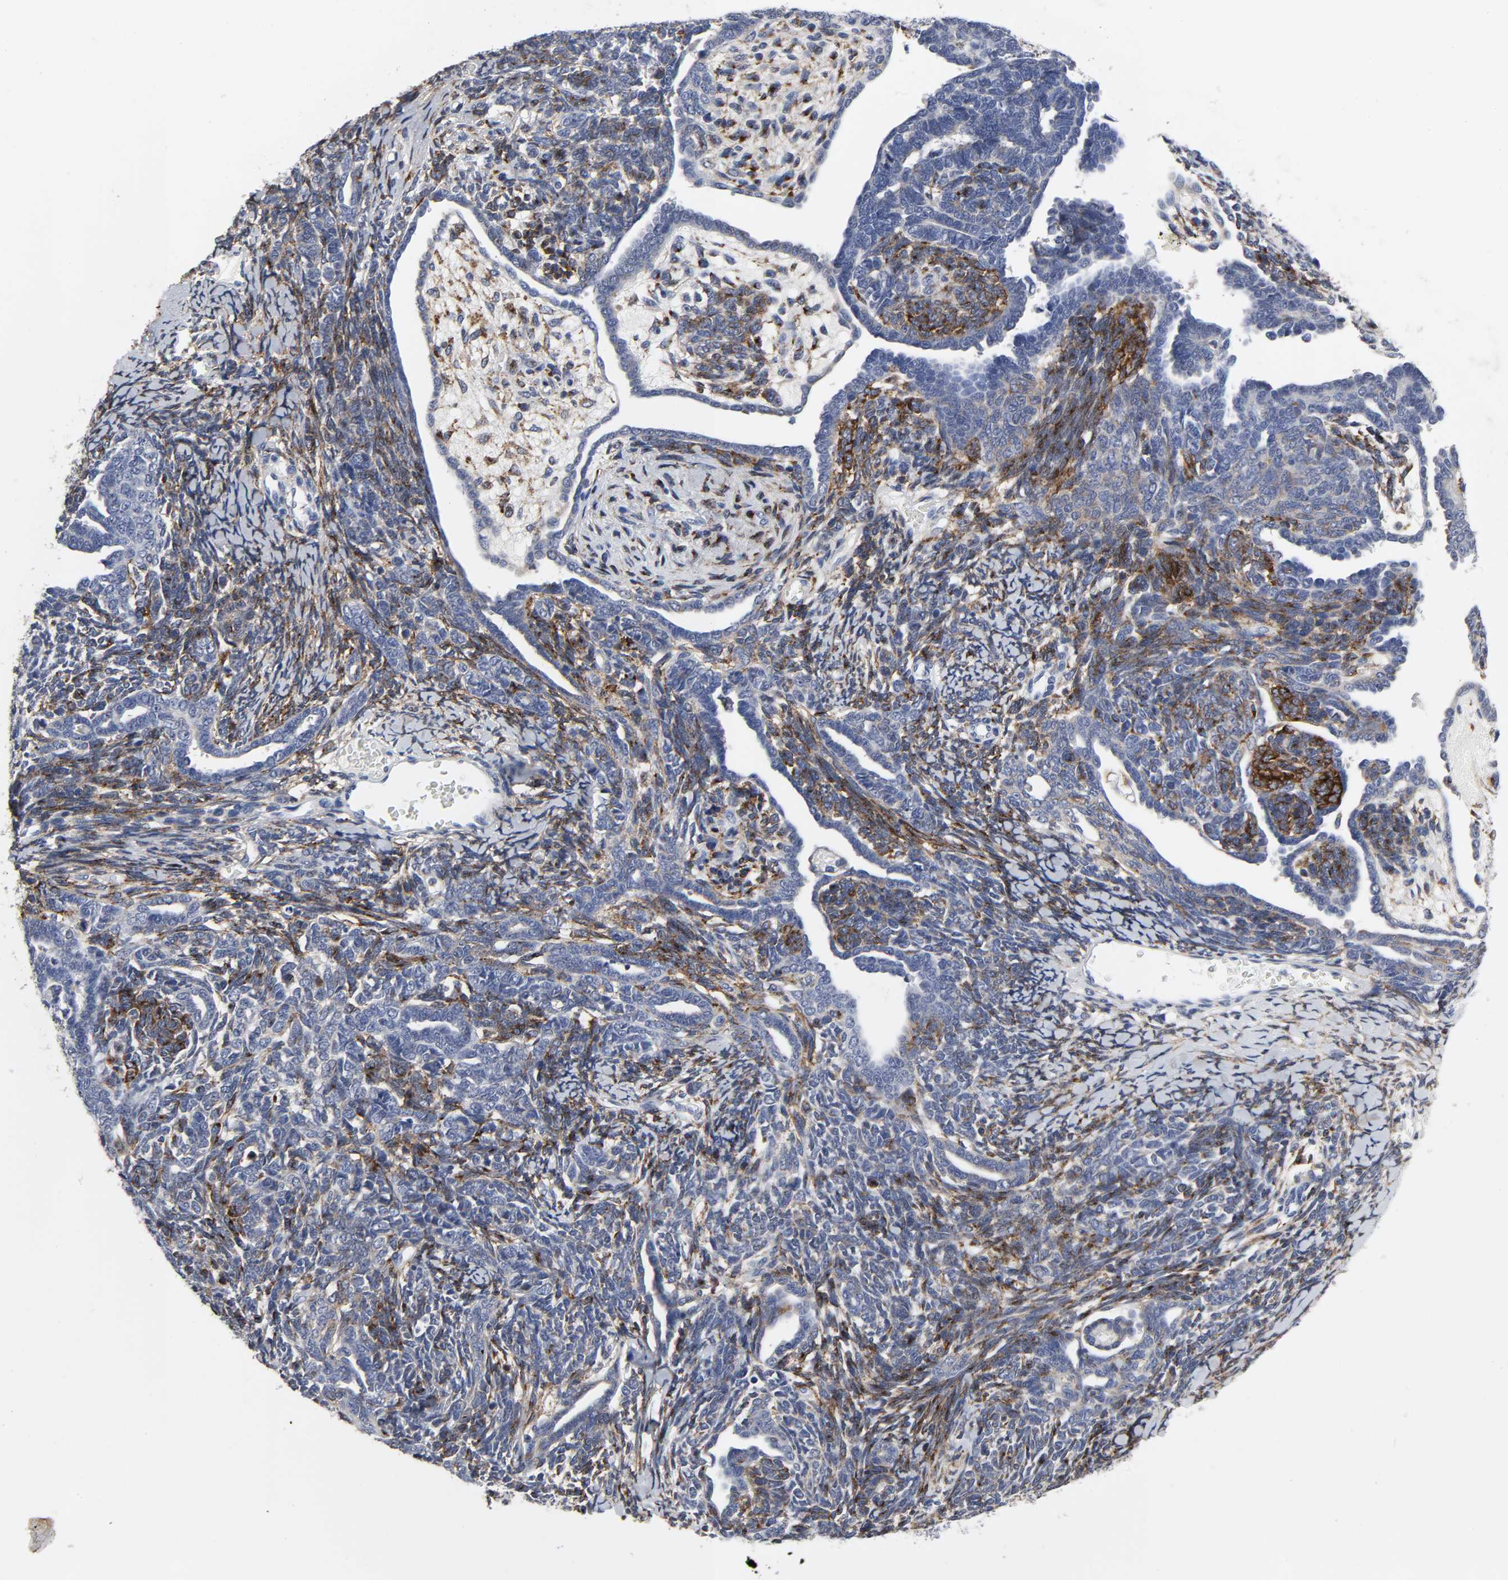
{"staining": {"intensity": "negative", "quantity": "none", "location": "none"}, "tissue": "endometrial cancer", "cell_type": "Tumor cells", "image_type": "cancer", "snomed": [{"axis": "morphology", "description": "Neoplasm, malignant, NOS"}, {"axis": "topography", "description": "Endometrium"}], "caption": "A high-resolution micrograph shows immunohistochemistry (IHC) staining of malignant neoplasm (endometrial), which reveals no significant expression in tumor cells. (DAB IHC visualized using brightfield microscopy, high magnification).", "gene": "LRP1", "patient": {"sex": "female", "age": 74}}